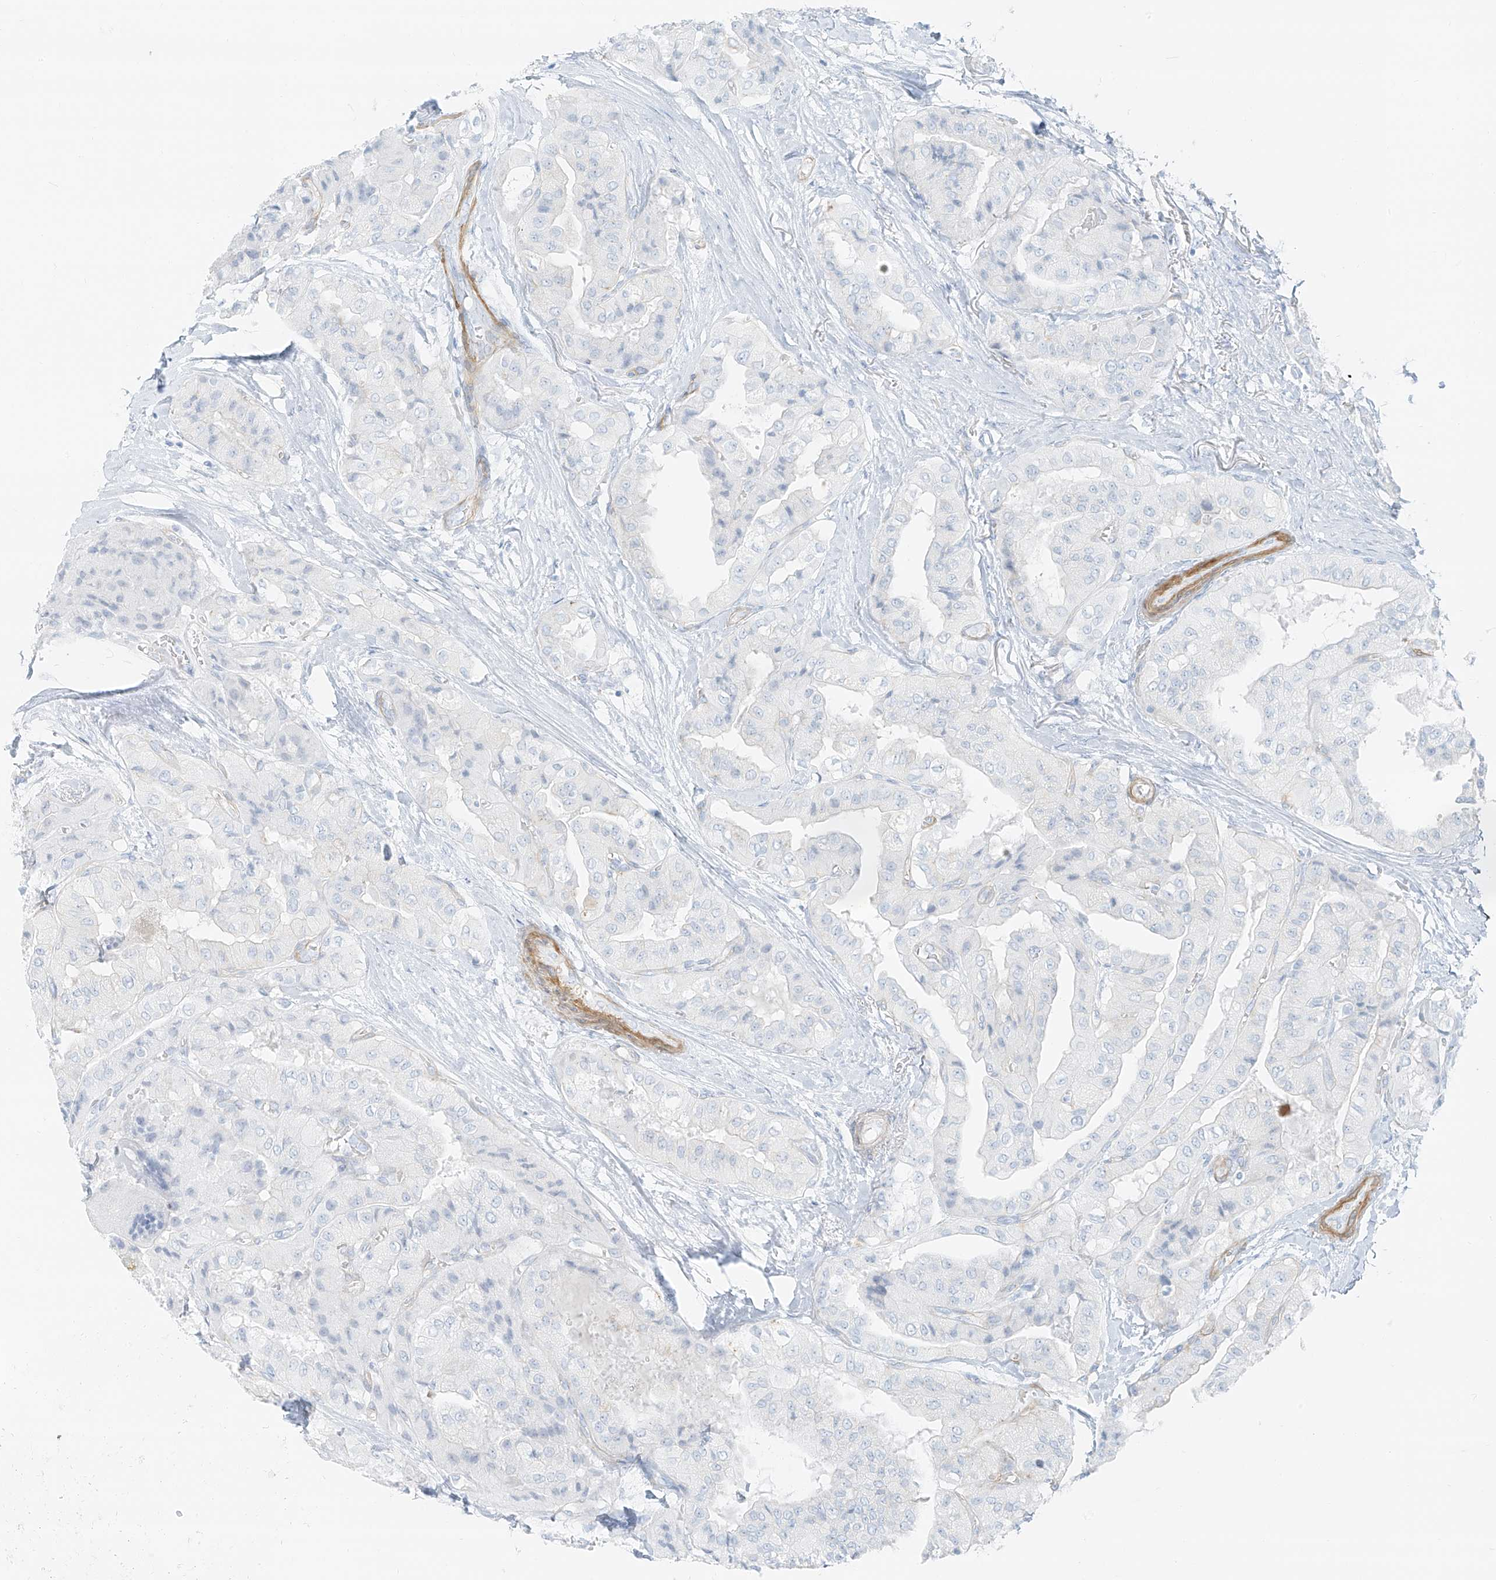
{"staining": {"intensity": "negative", "quantity": "none", "location": "none"}, "tissue": "thyroid cancer", "cell_type": "Tumor cells", "image_type": "cancer", "snomed": [{"axis": "morphology", "description": "Papillary adenocarcinoma, NOS"}, {"axis": "topography", "description": "Thyroid gland"}], "caption": "Immunohistochemistry (IHC) of human thyroid cancer (papillary adenocarcinoma) shows no staining in tumor cells.", "gene": "SMCP", "patient": {"sex": "female", "age": 59}}